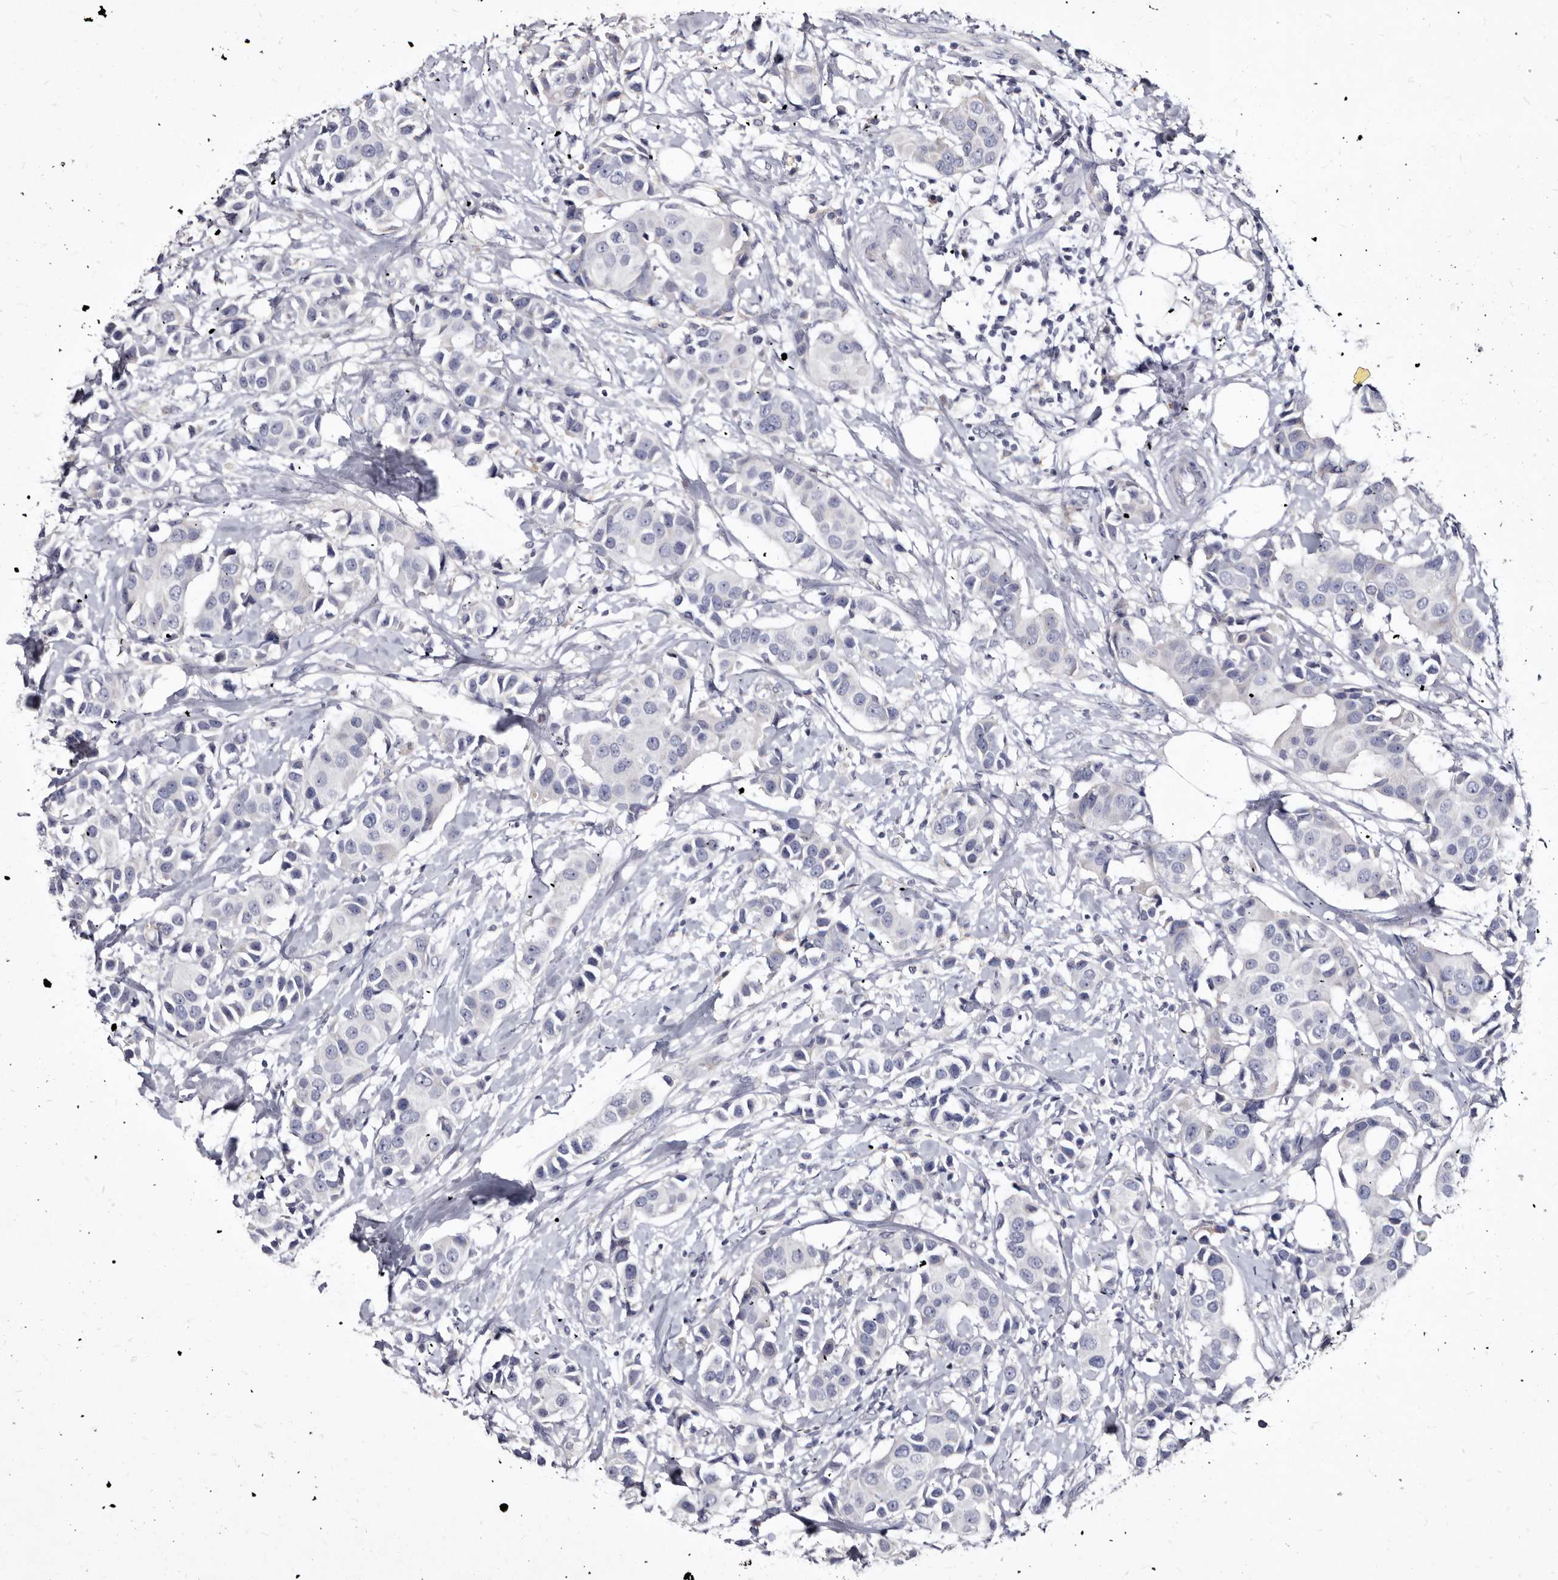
{"staining": {"intensity": "negative", "quantity": "none", "location": "none"}, "tissue": "breast cancer", "cell_type": "Tumor cells", "image_type": "cancer", "snomed": [{"axis": "morphology", "description": "Normal tissue, NOS"}, {"axis": "morphology", "description": "Duct carcinoma"}, {"axis": "topography", "description": "Breast"}], "caption": "IHC photomicrograph of human breast cancer (invasive ductal carcinoma) stained for a protein (brown), which shows no expression in tumor cells. (DAB (3,3'-diaminobenzidine) immunohistochemistry (IHC) with hematoxylin counter stain).", "gene": "SLC39A2", "patient": {"sex": "female", "age": 39}}